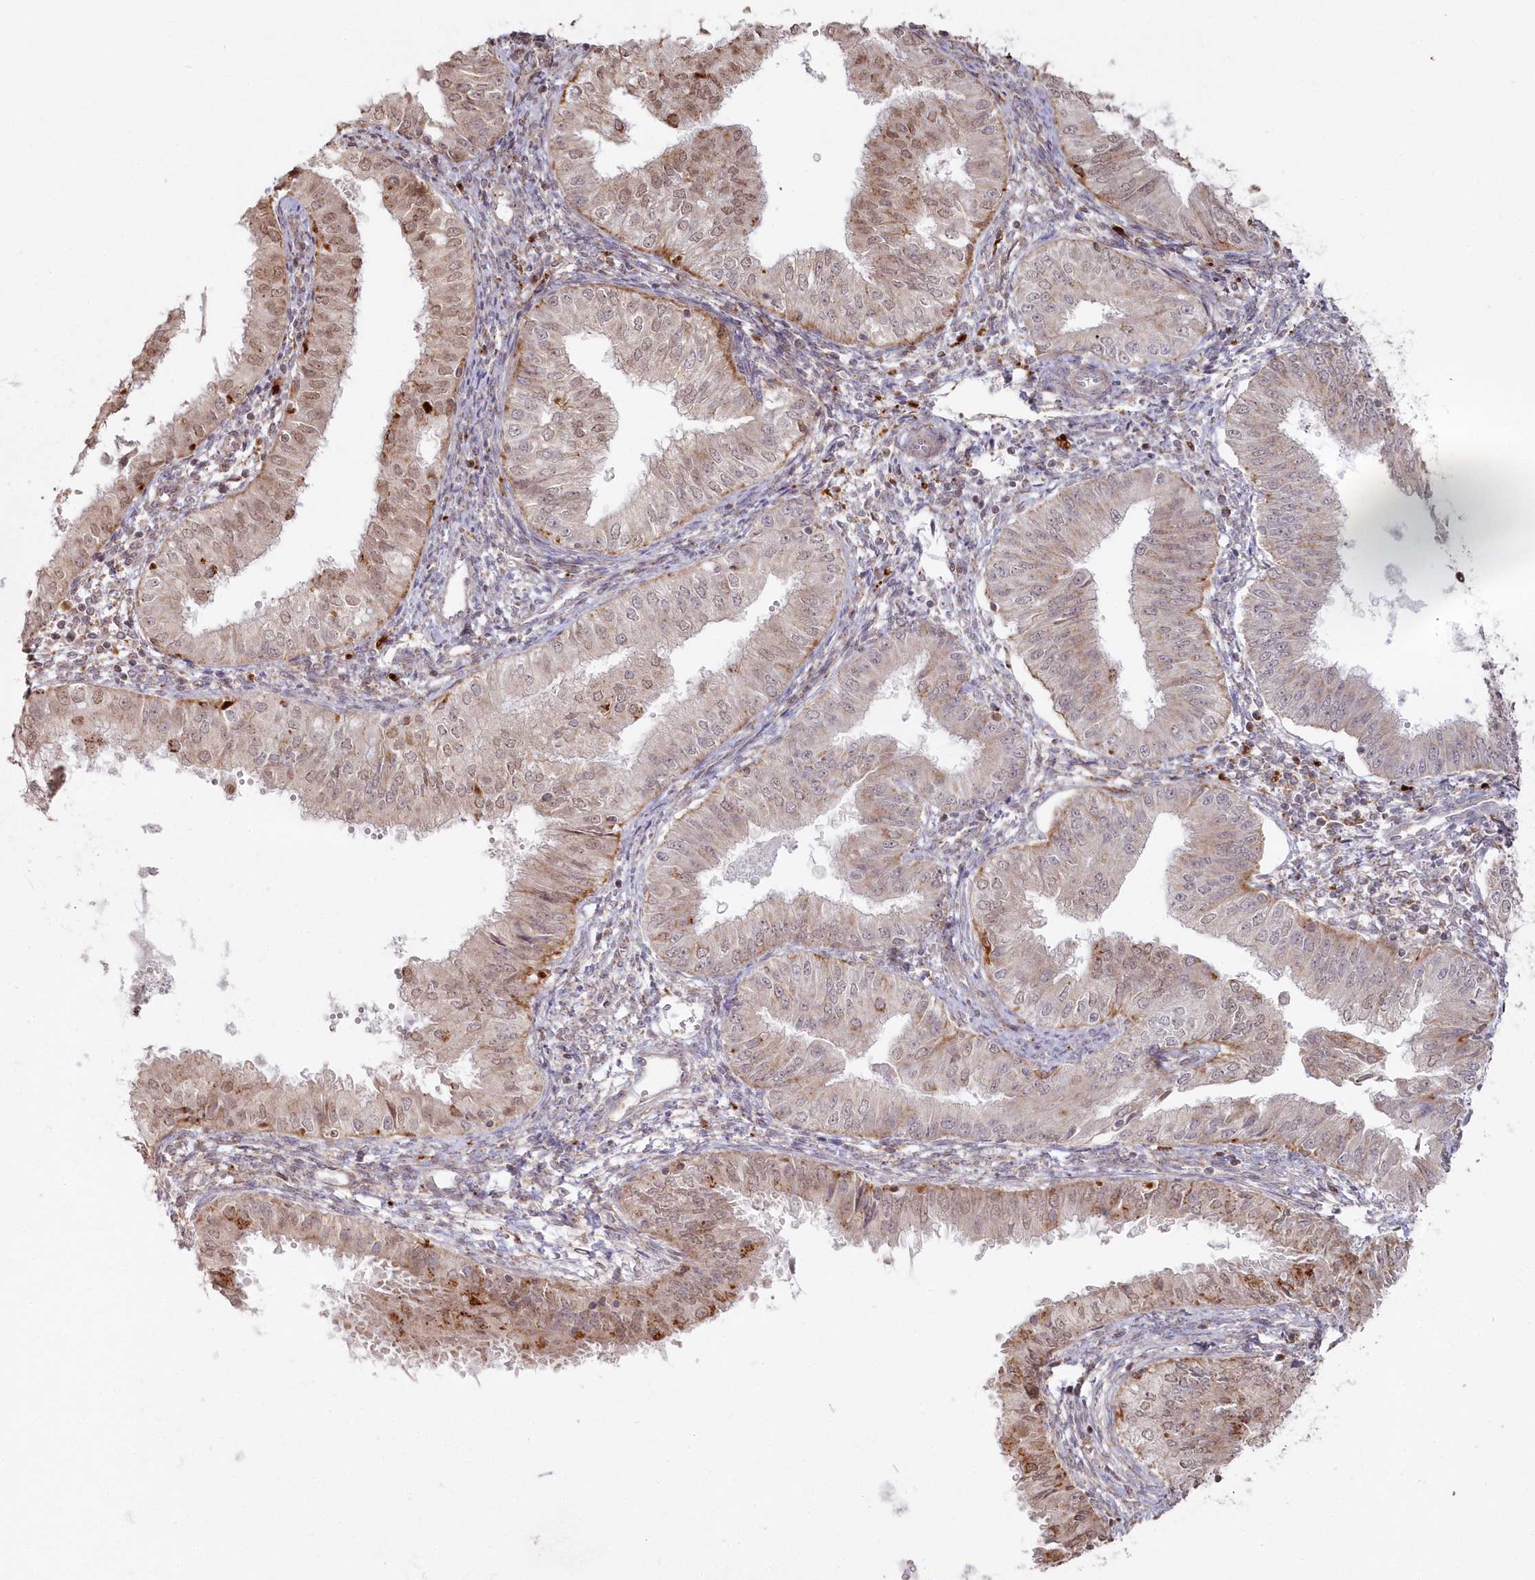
{"staining": {"intensity": "moderate", "quantity": "25%-75%", "location": "cytoplasmic/membranous,nuclear"}, "tissue": "endometrial cancer", "cell_type": "Tumor cells", "image_type": "cancer", "snomed": [{"axis": "morphology", "description": "Normal tissue, NOS"}, {"axis": "morphology", "description": "Adenocarcinoma, NOS"}, {"axis": "topography", "description": "Endometrium"}], "caption": "A high-resolution histopathology image shows immunohistochemistry staining of endometrial adenocarcinoma, which exhibits moderate cytoplasmic/membranous and nuclear staining in approximately 25%-75% of tumor cells.", "gene": "ARSB", "patient": {"sex": "female", "age": 53}}